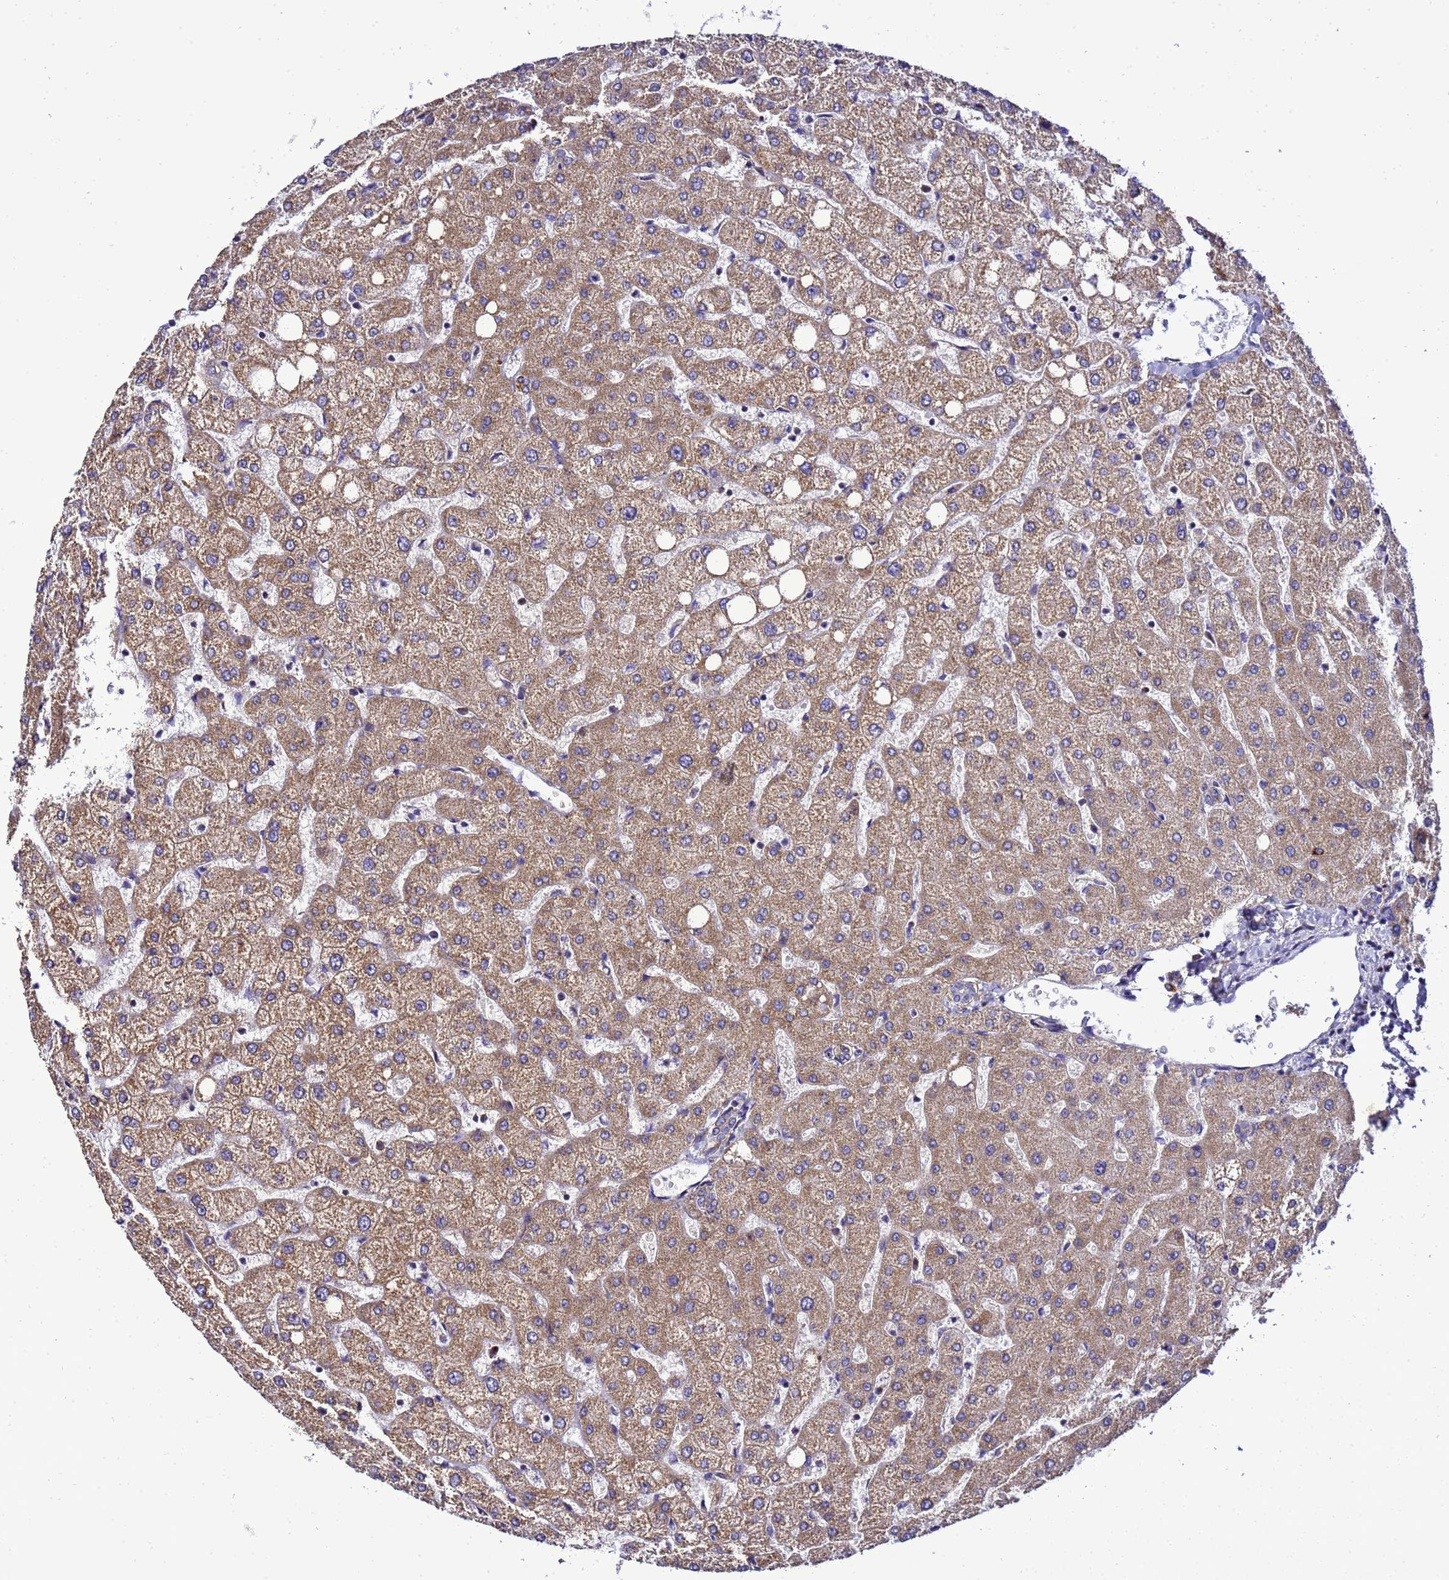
{"staining": {"intensity": "negative", "quantity": "none", "location": "none"}, "tissue": "liver", "cell_type": "Cholangiocytes", "image_type": "normal", "snomed": [{"axis": "morphology", "description": "Normal tissue, NOS"}, {"axis": "topography", "description": "Liver"}], "caption": "Photomicrograph shows no protein staining in cholangiocytes of benign liver.", "gene": "HIGD2A", "patient": {"sex": "female", "age": 54}}